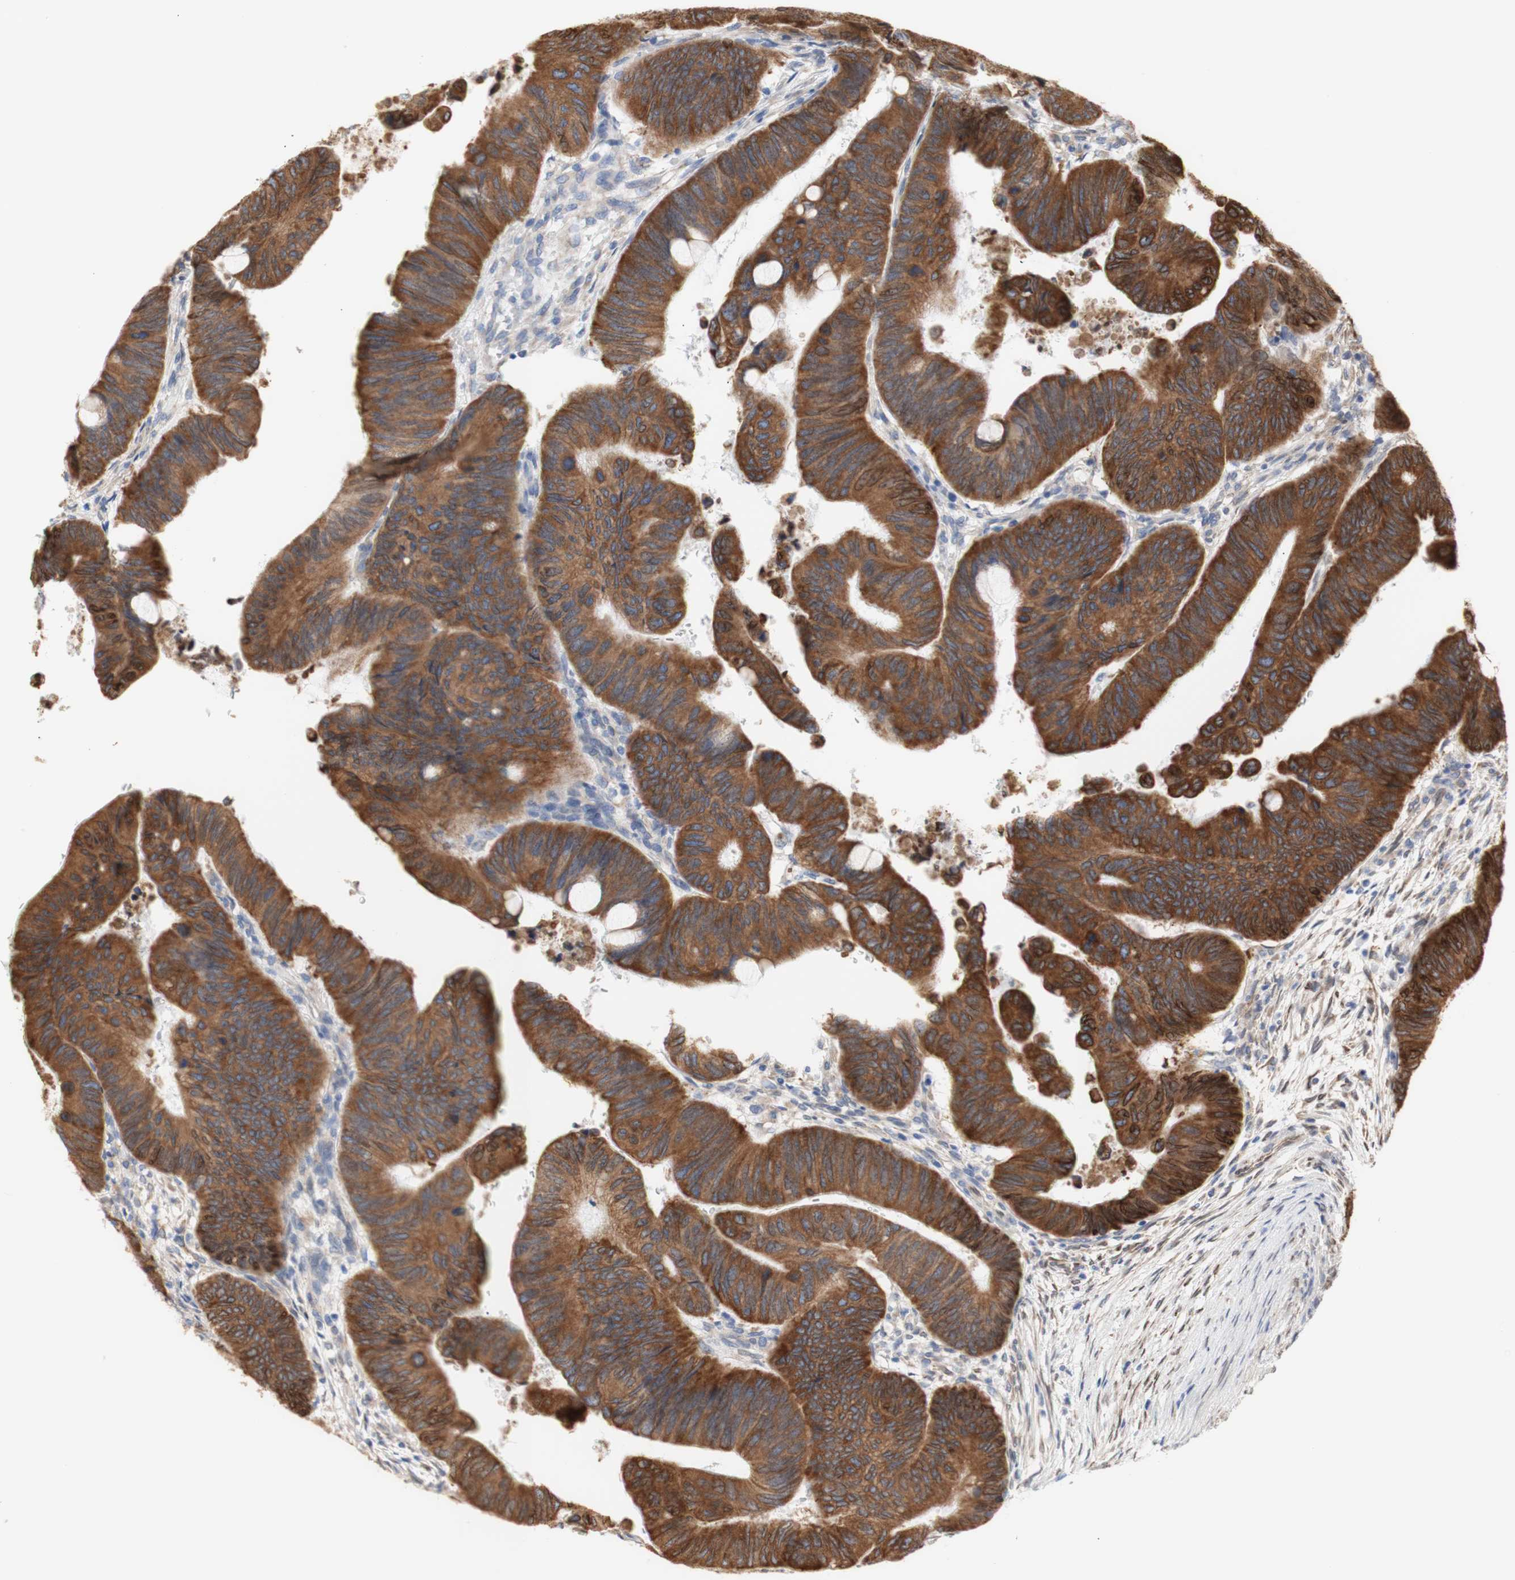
{"staining": {"intensity": "moderate", "quantity": ">75%", "location": "cytoplasmic/membranous"}, "tissue": "colorectal cancer", "cell_type": "Tumor cells", "image_type": "cancer", "snomed": [{"axis": "morphology", "description": "Normal tissue, NOS"}, {"axis": "morphology", "description": "Adenocarcinoma, NOS"}, {"axis": "topography", "description": "Rectum"}, {"axis": "topography", "description": "Peripheral nerve tissue"}], "caption": "Colorectal cancer (adenocarcinoma) stained for a protein displays moderate cytoplasmic/membranous positivity in tumor cells.", "gene": "ERLIN1", "patient": {"sex": "male", "age": 92}}